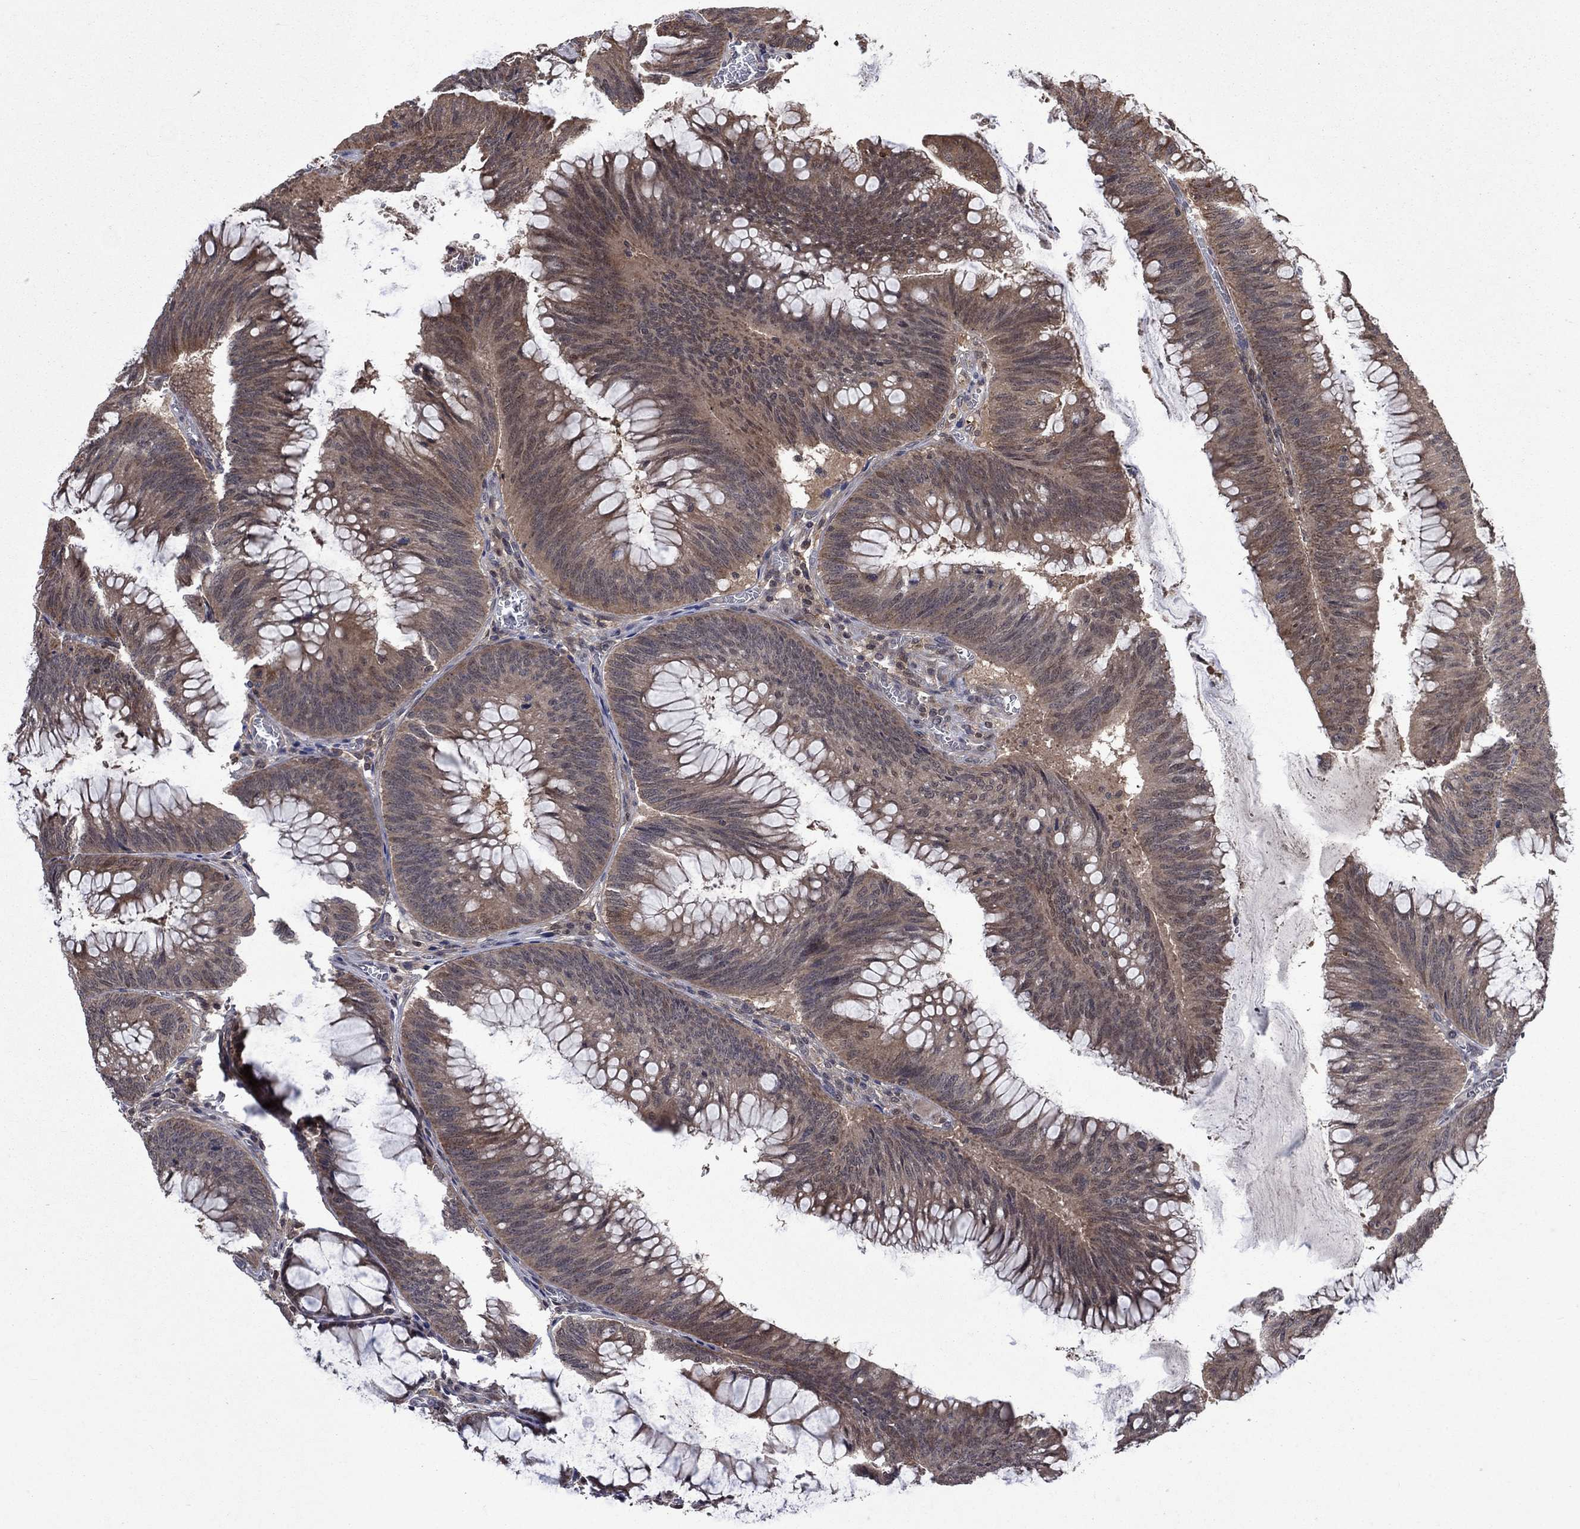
{"staining": {"intensity": "moderate", "quantity": "25%-75%", "location": "cytoplasmic/membranous"}, "tissue": "colorectal cancer", "cell_type": "Tumor cells", "image_type": "cancer", "snomed": [{"axis": "morphology", "description": "Adenocarcinoma, NOS"}, {"axis": "topography", "description": "Rectum"}], "caption": "Tumor cells exhibit moderate cytoplasmic/membranous positivity in about 25%-75% of cells in colorectal adenocarcinoma.", "gene": "IAH1", "patient": {"sex": "female", "age": 72}}